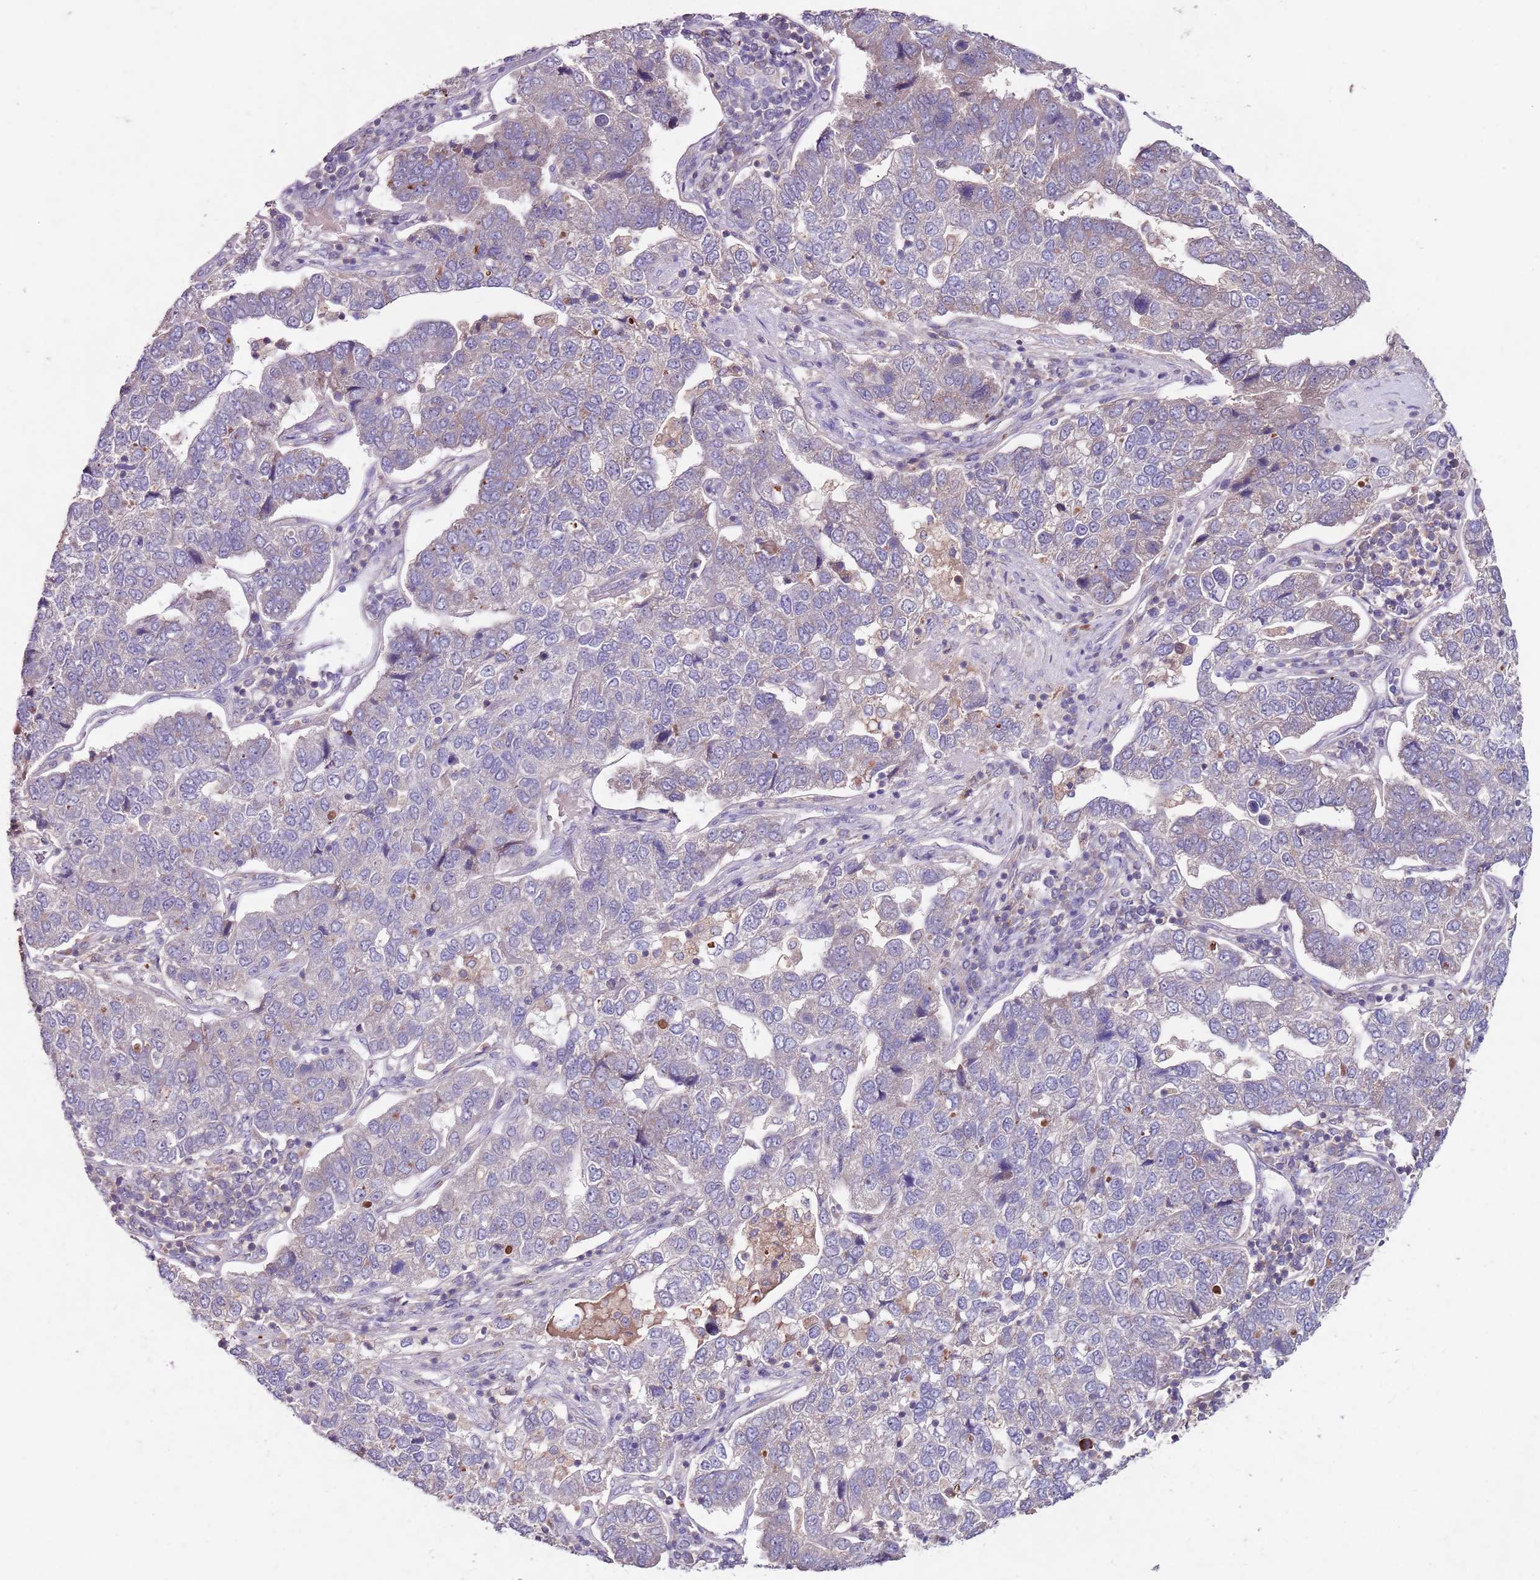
{"staining": {"intensity": "weak", "quantity": "<25%", "location": "cytoplasmic/membranous"}, "tissue": "pancreatic cancer", "cell_type": "Tumor cells", "image_type": "cancer", "snomed": [{"axis": "morphology", "description": "Adenocarcinoma, NOS"}, {"axis": "topography", "description": "Pancreas"}], "caption": "This is a image of IHC staining of pancreatic cancer, which shows no positivity in tumor cells.", "gene": "NRDE2", "patient": {"sex": "female", "age": 61}}